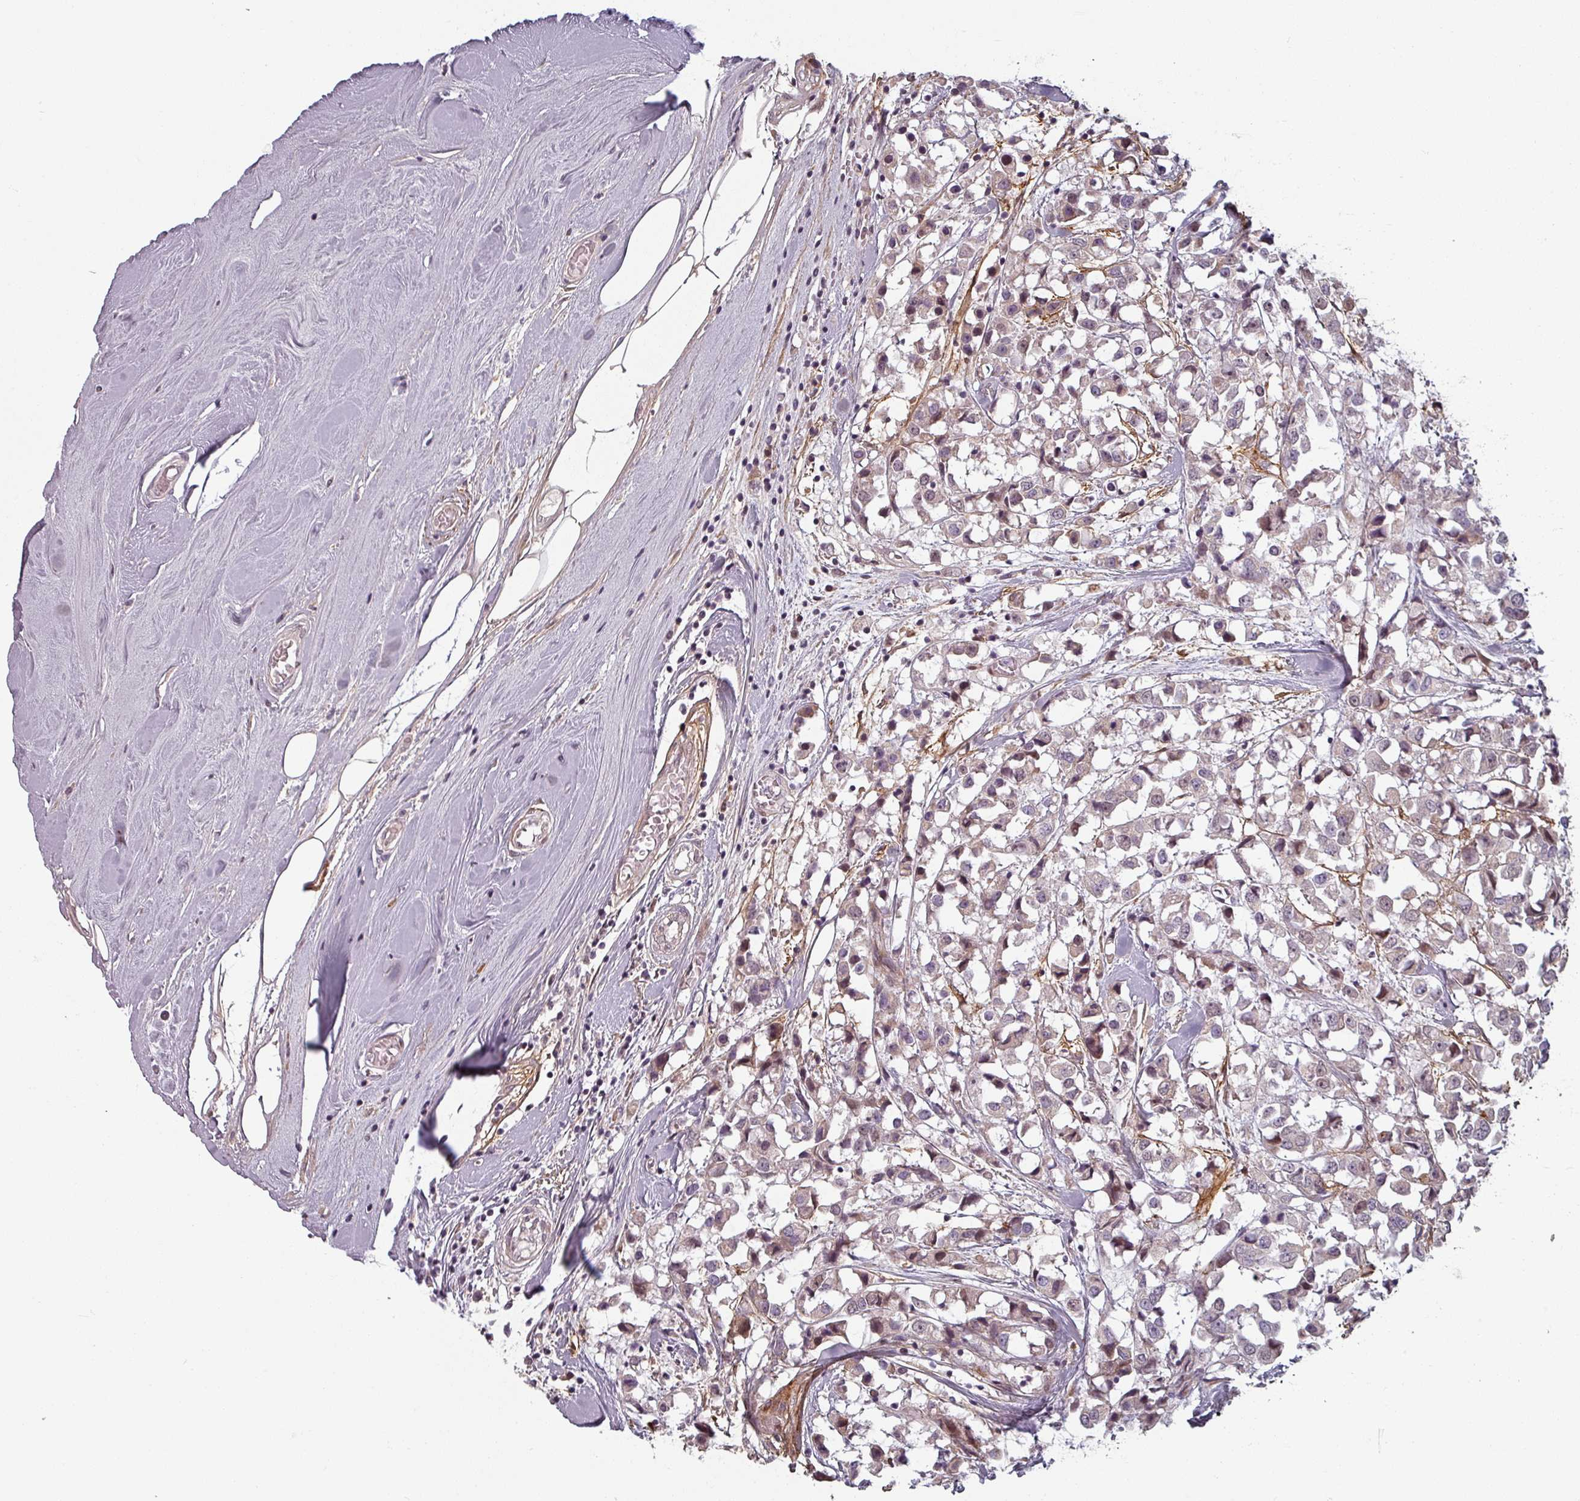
{"staining": {"intensity": "weak", "quantity": "<25%", "location": "cytoplasmic/membranous"}, "tissue": "breast cancer", "cell_type": "Tumor cells", "image_type": "cancer", "snomed": [{"axis": "morphology", "description": "Duct carcinoma"}, {"axis": "topography", "description": "Breast"}], "caption": "An IHC histopathology image of breast intraductal carcinoma is shown. There is no staining in tumor cells of breast intraductal carcinoma.", "gene": "CYB5RL", "patient": {"sex": "female", "age": 61}}